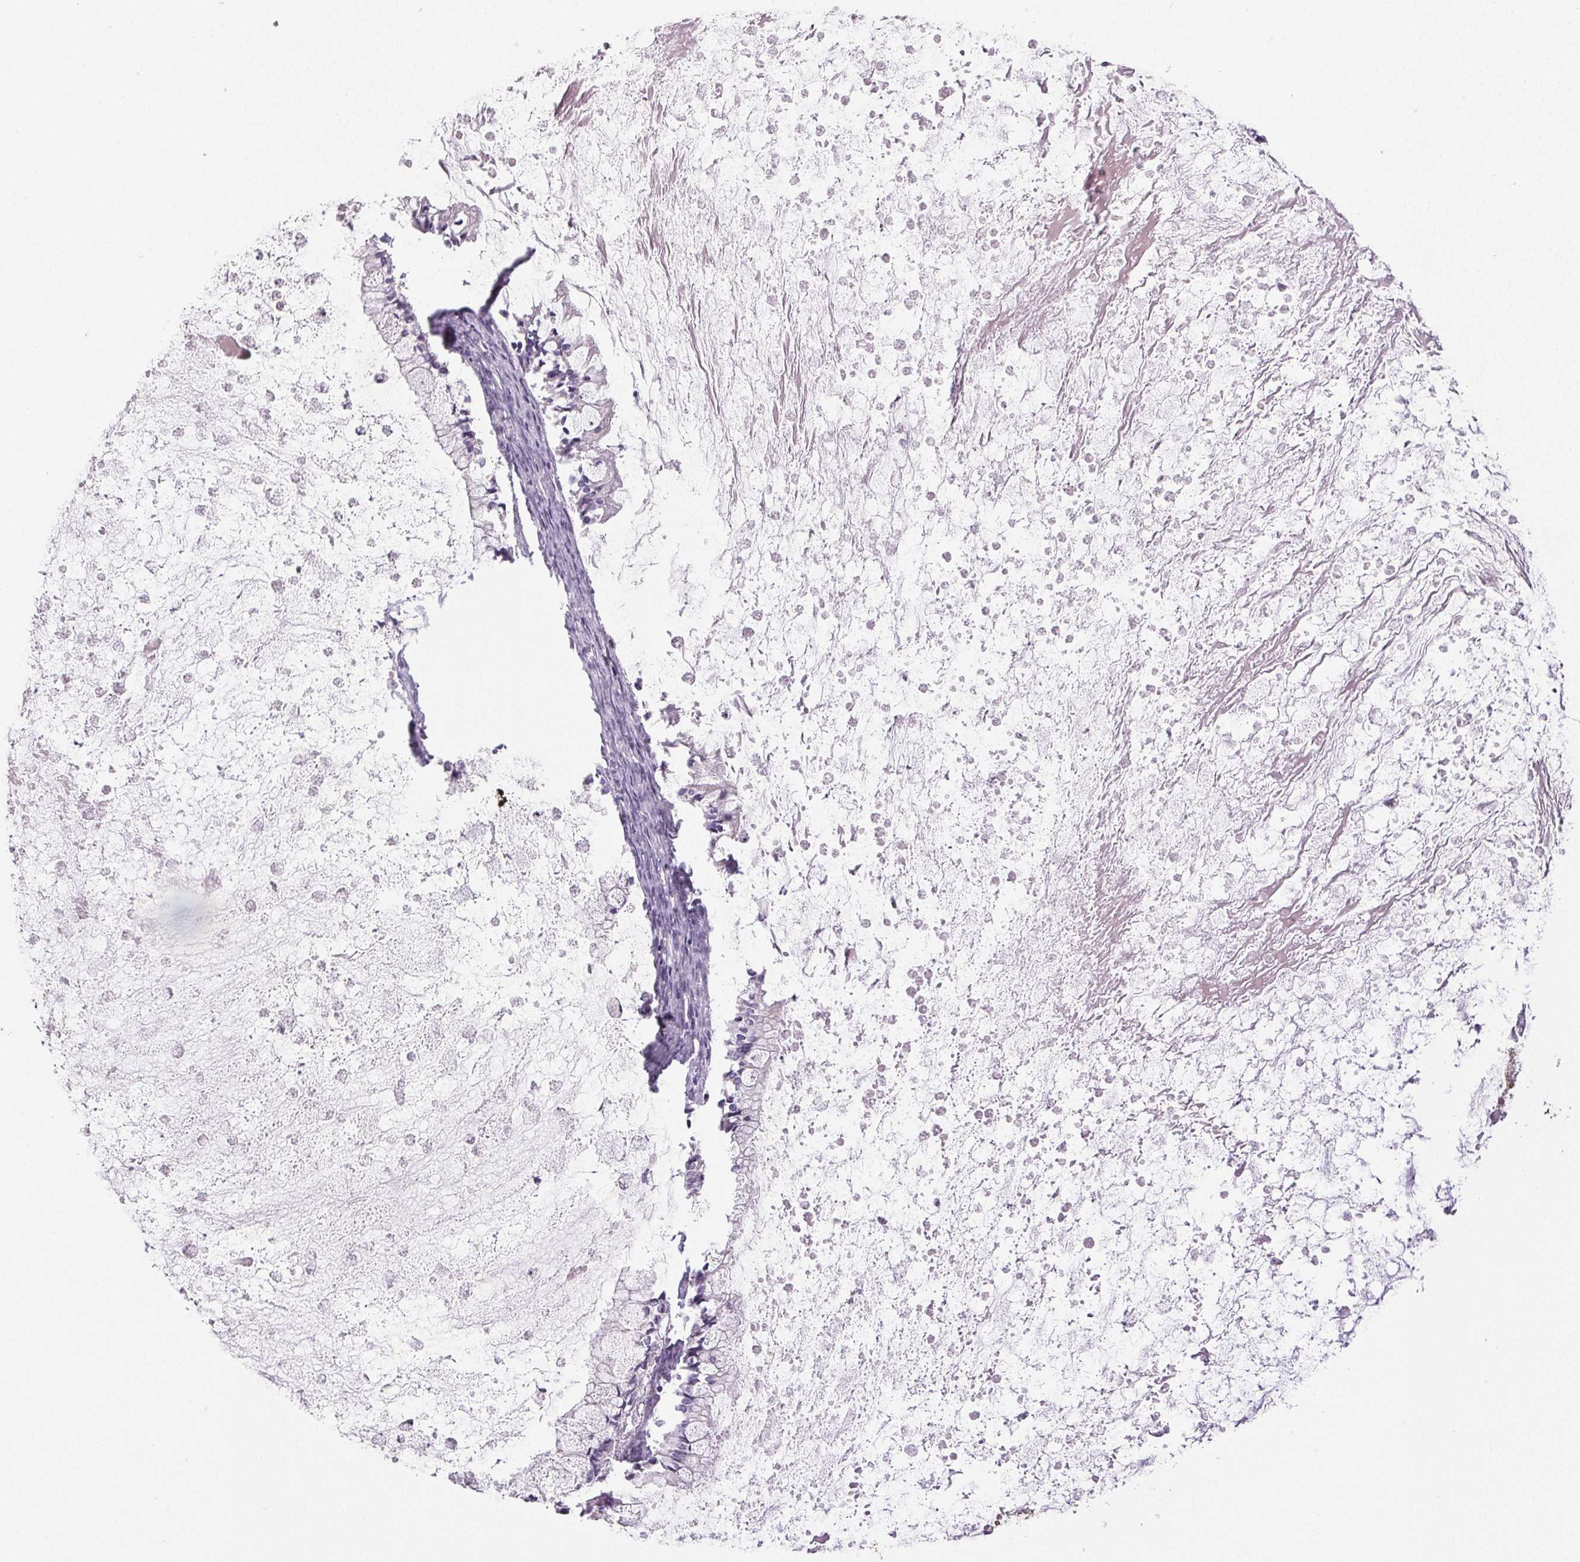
{"staining": {"intensity": "negative", "quantity": "none", "location": "none"}, "tissue": "ovarian cancer", "cell_type": "Tumor cells", "image_type": "cancer", "snomed": [{"axis": "morphology", "description": "Cystadenocarcinoma, mucinous, NOS"}, {"axis": "topography", "description": "Ovary"}], "caption": "Immunohistochemistry image of neoplastic tissue: human ovarian cancer (mucinous cystadenocarcinoma) stained with DAB (3,3'-diaminobenzidine) exhibits no significant protein positivity in tumor cells.", "gene": "SMYD1", "patient": {"sex": "female", "age": 67}}